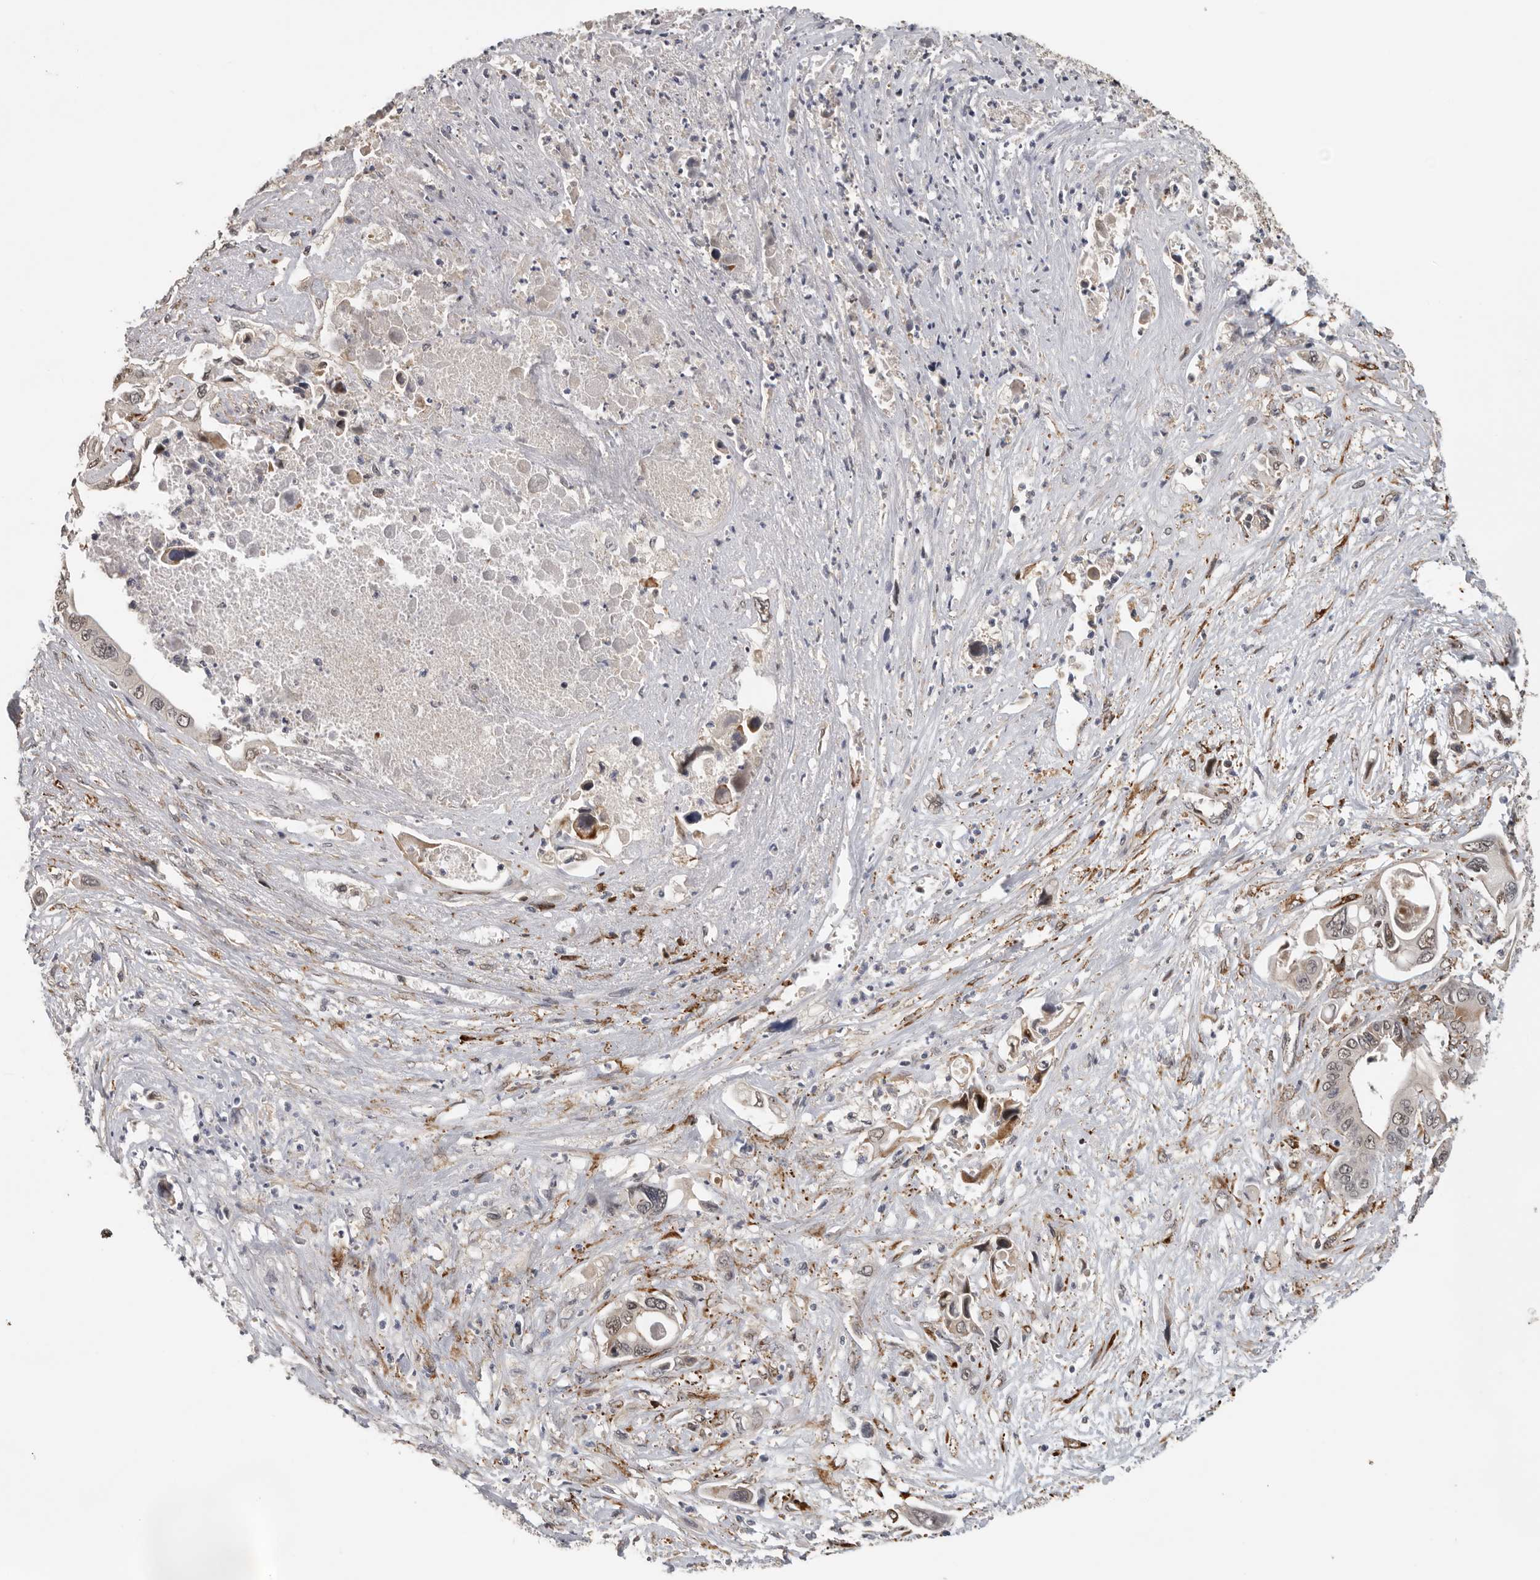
{"staining": {"intensity": "weak", "quantity": ">75%", "location": "nuclear"}, "tissue": "pancreatic cancer", "cell_type": "Tumor cells", "image_type": "cancer", "snomed": [{"axis": "morphology", "description": "Adenocarcinoma, NOS"}, {"axis": "topography", "description": "Pancreas"}], "caption": "Protein expression analysis of pancreatic adenocarcinoma reveals weak nuclear staining in about >75% of tumor cells.", "gene": "HENMT1", "patient": {"sex": "male", "age": 66}}